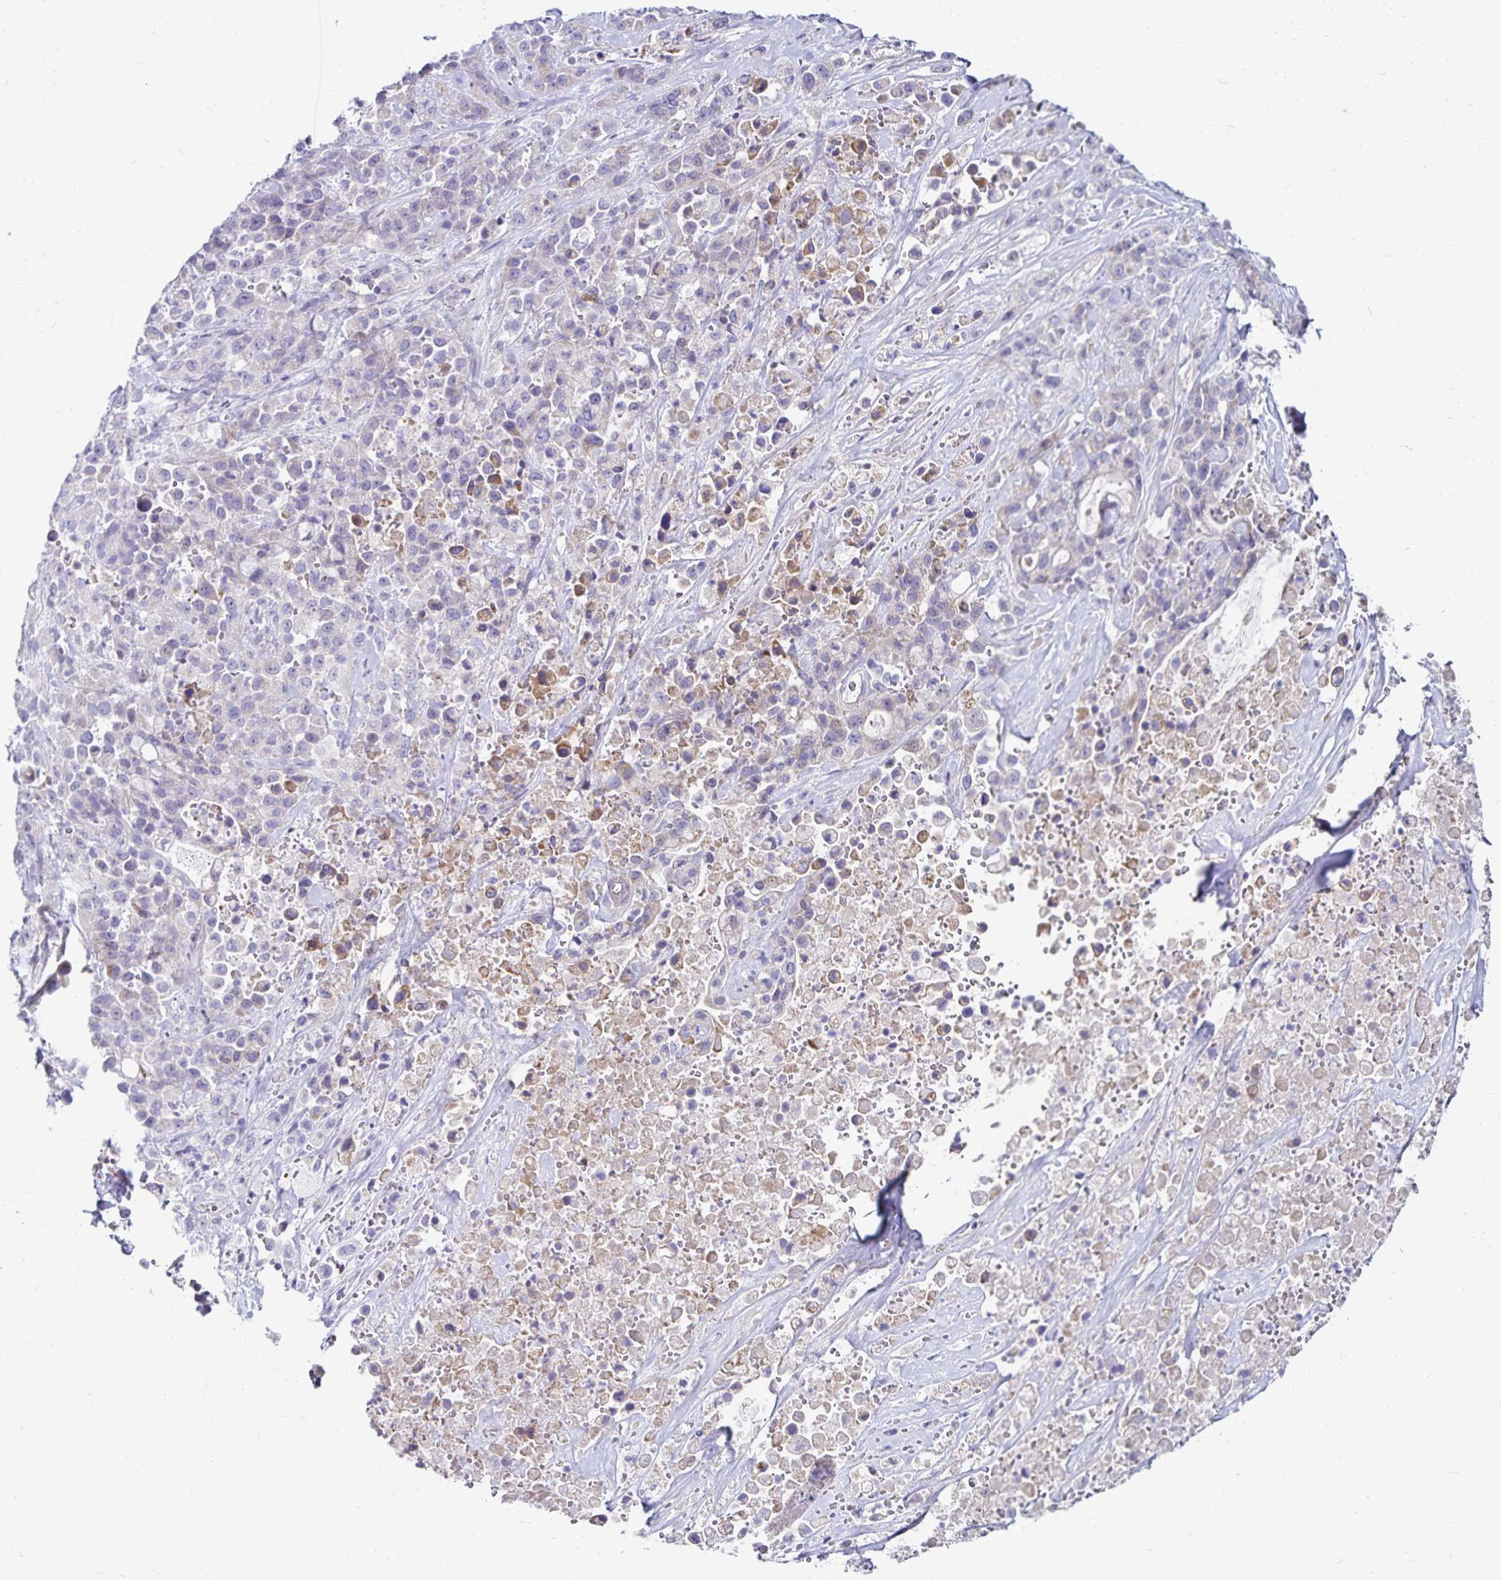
{"staining": {"intensity": "negative", "quantity": "none", "location": "none"}, "tissue": "pancreatic cancer", "cell_type": "Tumor cells", "image_type": "cancer", "snomed": [{"axis": "morphology", "description": "Adenocarcinoma, NOS"}, {"axis": "topography", "description": "Pancreas"}], "caption": "High power microscopy photomicrograph of an immunohistochemistry (IHC) histopathology image of pancreatic adenocarcinoma, revealing no significant positivity in tumor cells. The staining was performed using DAB (3,3'-diaminobenzidine) to visualize the protein expression in brown, while the nuclei were stained in blue with hematoxylin (Magnification: 20x).", "gene": "NECAP1", "patient": {"sex": "male", "age": 44}}